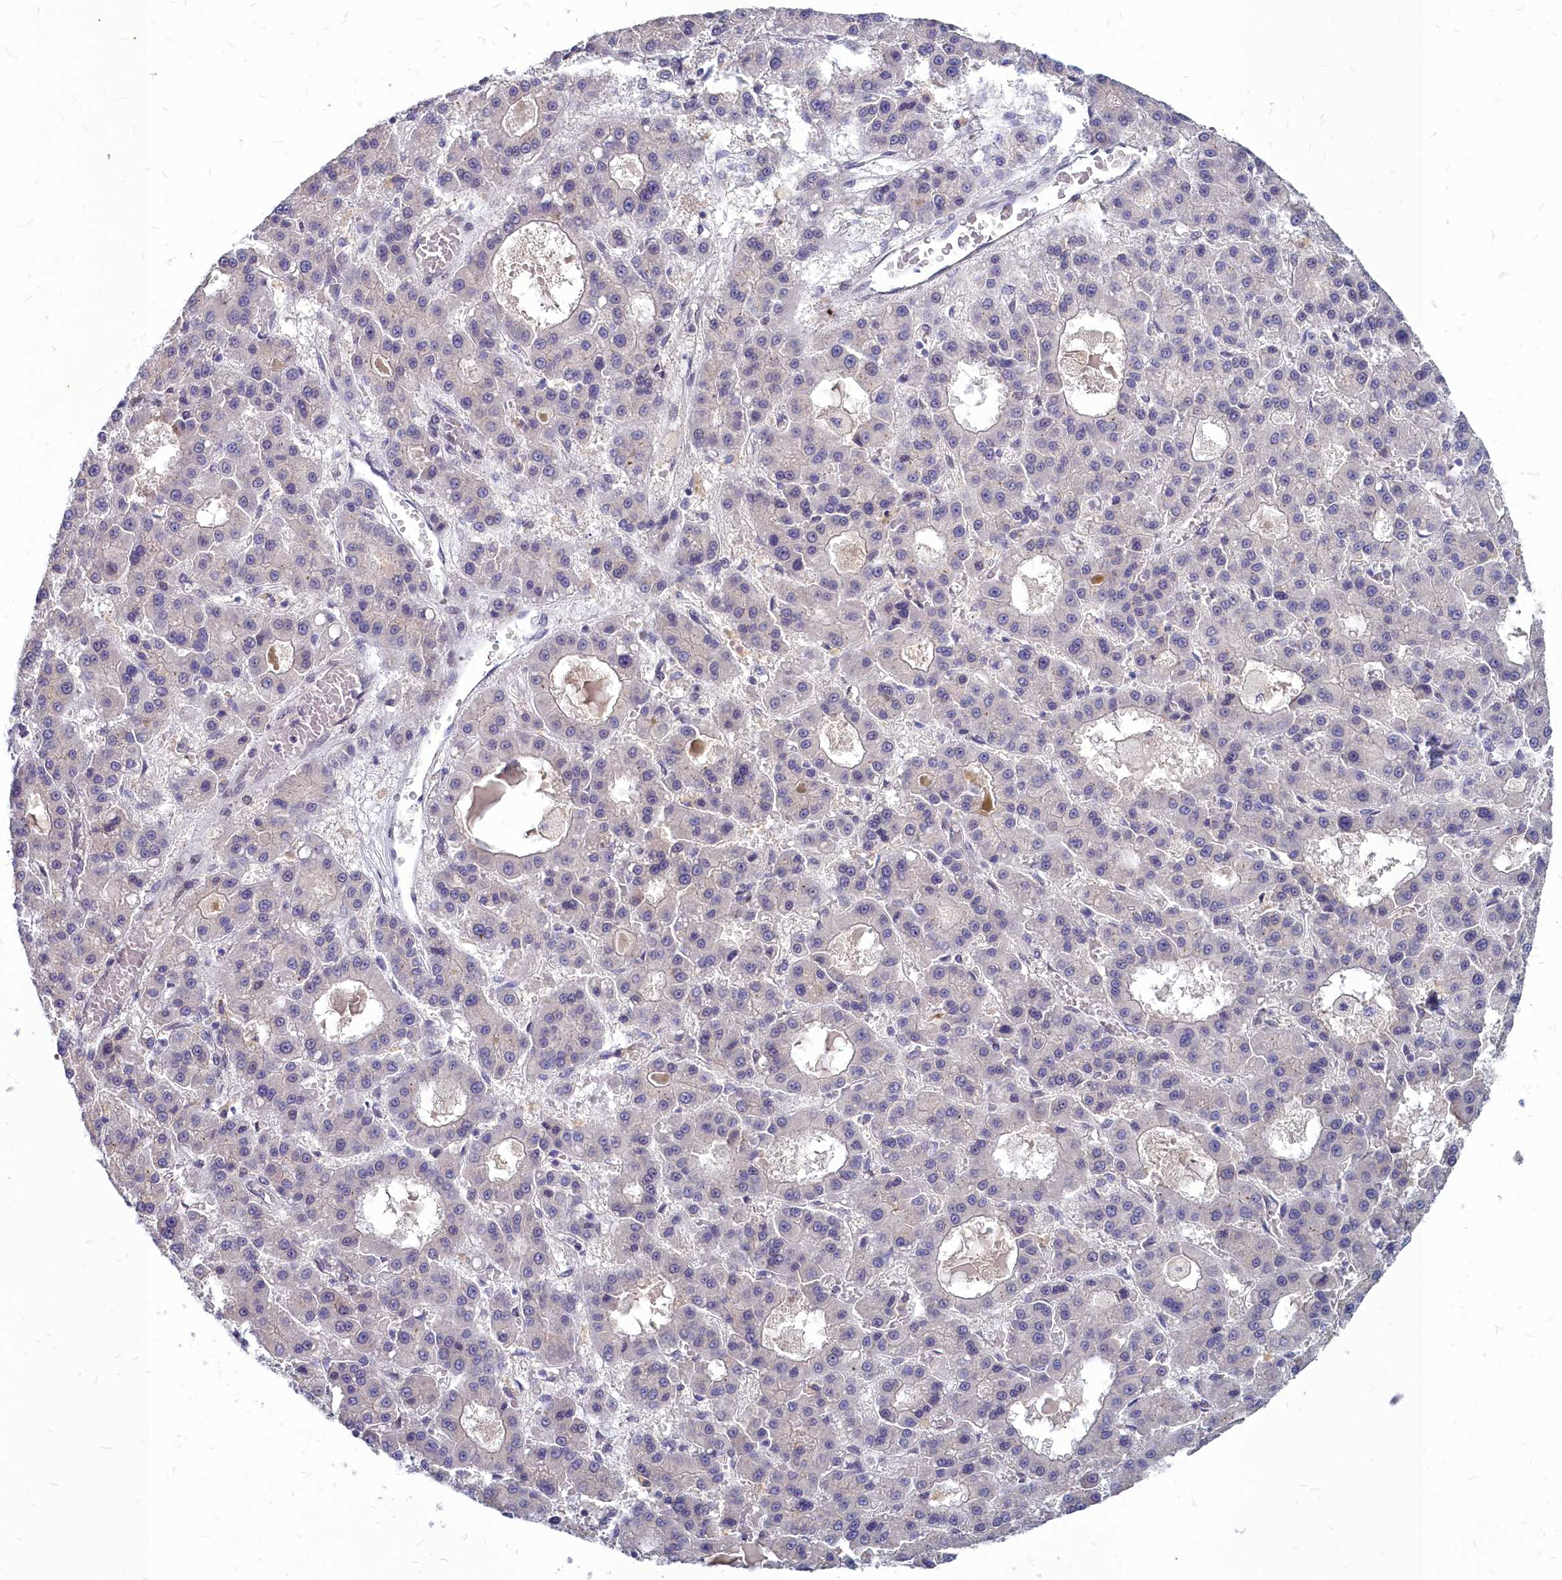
{"staining": {"intensity": "negative", "quantity": "none", "location": "none"}, "tissue": "liver cancer", "cell_type": "Tumor cells", "image_type": "cancer", "snomed": [{"axis": "morphology", "description": "Carcinoma, Hepatocellular, NOS"}, {"axis": "topography", "description": "Liver"}], "caption": "An IHC micrograph of liver cancer (hepatocellular carcinoma) is shown. There is no staining in tumor cells of liver cancer (hepatocellular carcinoma).", "gene": "NOXA1", "patient": {"sex": "male", "age": 70}}